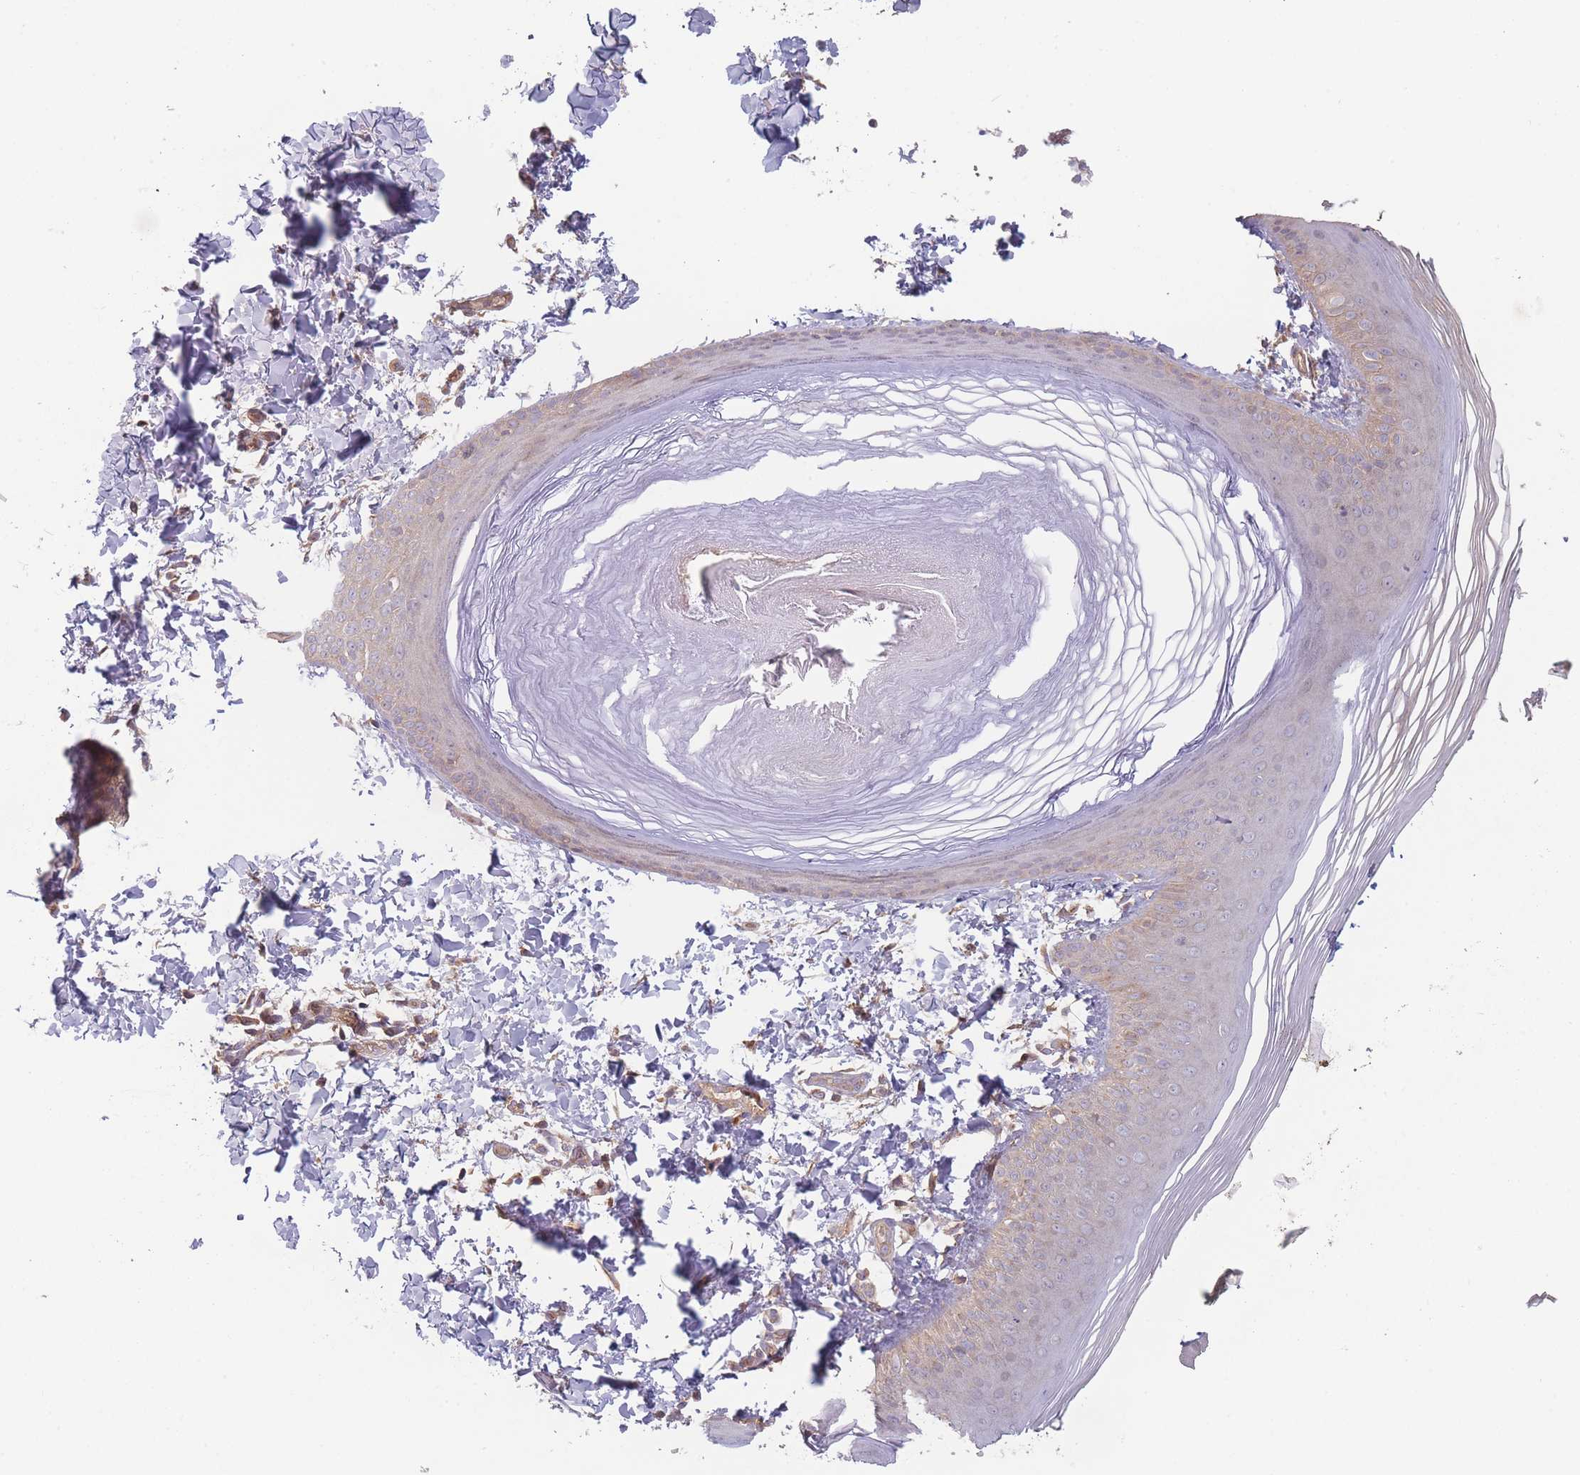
{"staining": {"intensity": "weak", "quantity": "25%-75%", "location": "cytoplasmic/membranous"}, "tissue": "skin", "cell_type": "Epidermal cells", "image_type": "normal", "snomed": [{"axis": "morphology", "description": "Normal tissue, NOS"}, {"axis": "morphology", "description": "Inflammation, NOS"}, {"axis": "topography", "description": "Soft tissue"}, {"axis": "topography", "description": "Anal"}], "caption": "Skin stained with DAB (3,3'-diaminobenzidine) immunohistochemistry (IHC) exhibits low levels of weak cytoplasmic/membranous positivity in about 25%-75% of epidermal cells.", "gene": "ATP5MGL", "patient": {"sex": "female", "age": 15}}